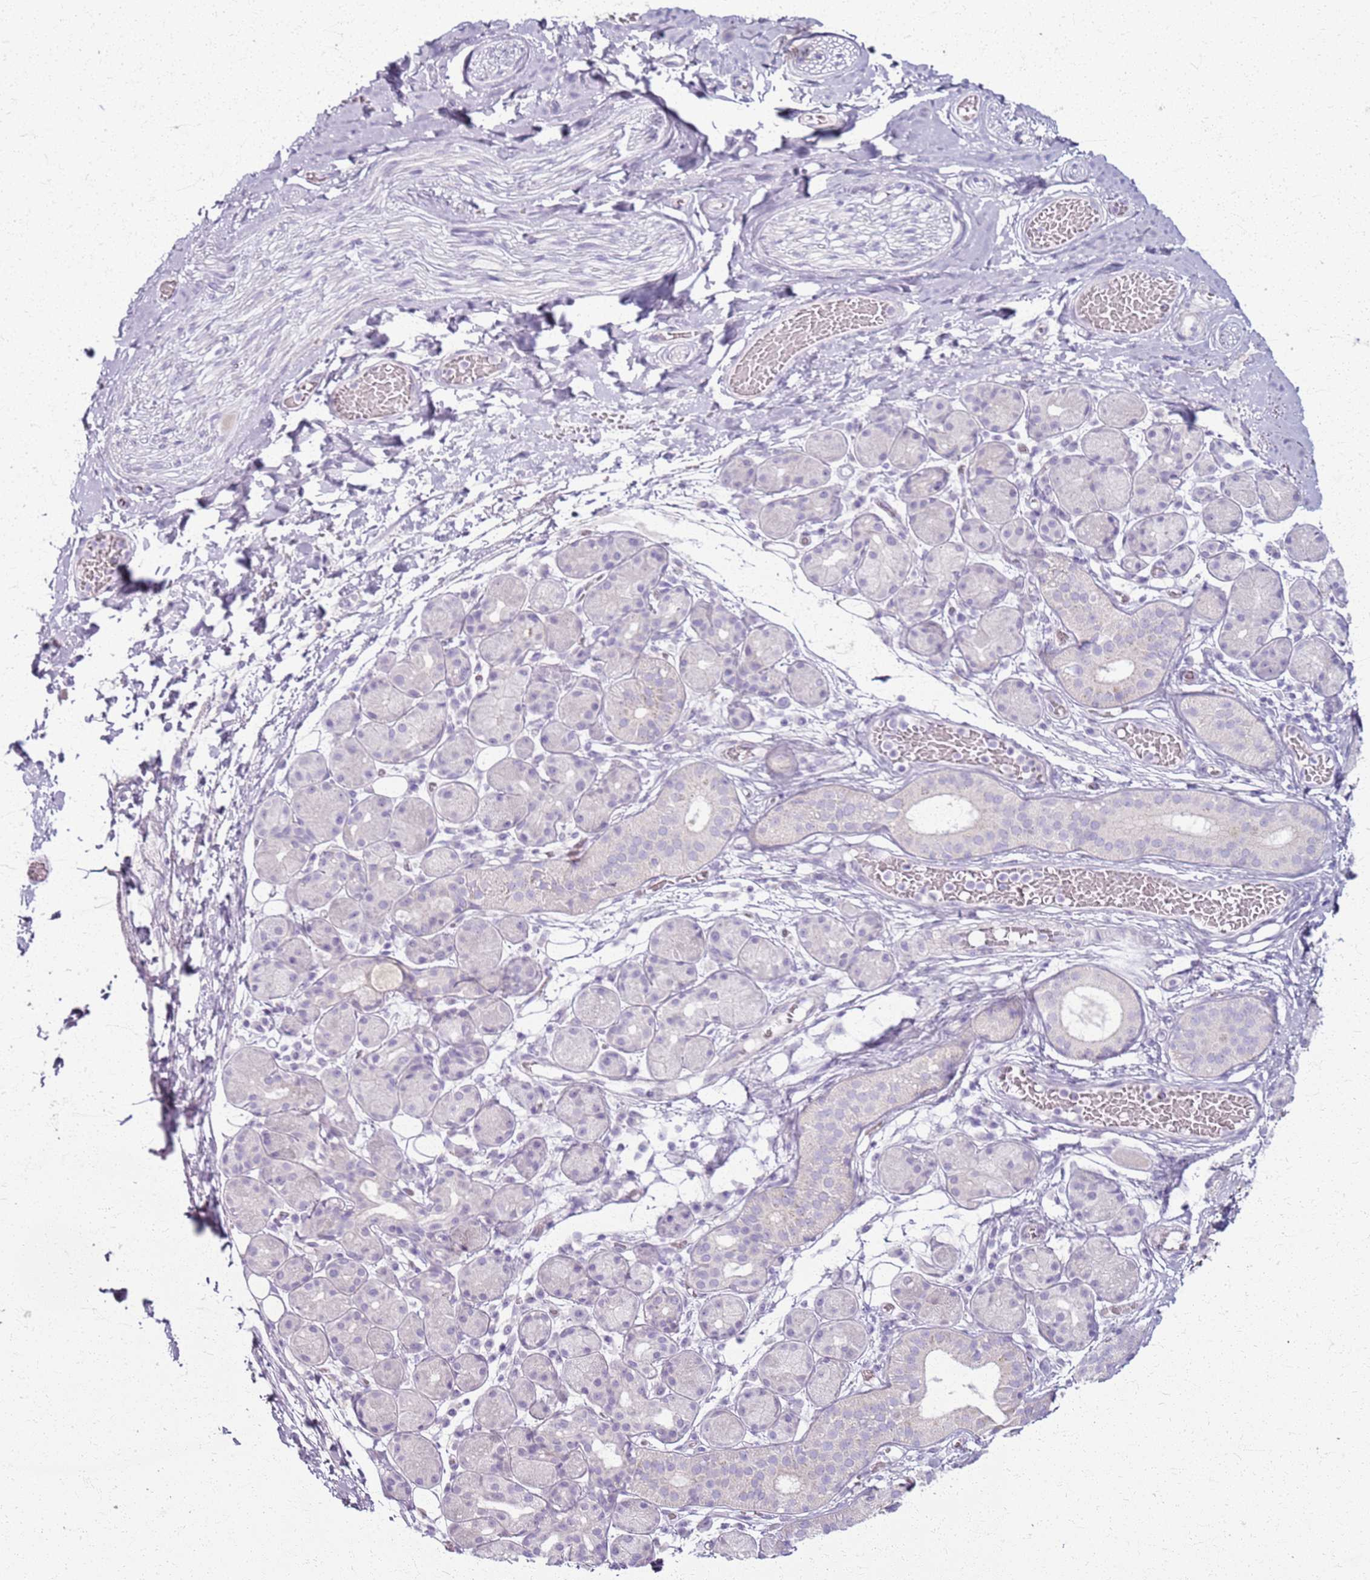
{"staining": {"intensity": "negative", "quantity": "none", "location": "none"}, "tissue": "adipose tissue", "cell_type": "Adipocytes", "image_type": "normal", "snomed": [{"axis": "morphology", "description": "Normal tissue, NOS"}, {"axis": "topography", "description": "Salivary gland"}, {"axis": "topography", "description": "Peripheral nerve tissue"}], "caption": "Immunohistochemistry histopathology image of unremarkable adipose tissue stained for a protein (brown), which displays no staining in adipocytes.", "gene": "CSRP3", "patient": {"sex": "male", "age": 62}}